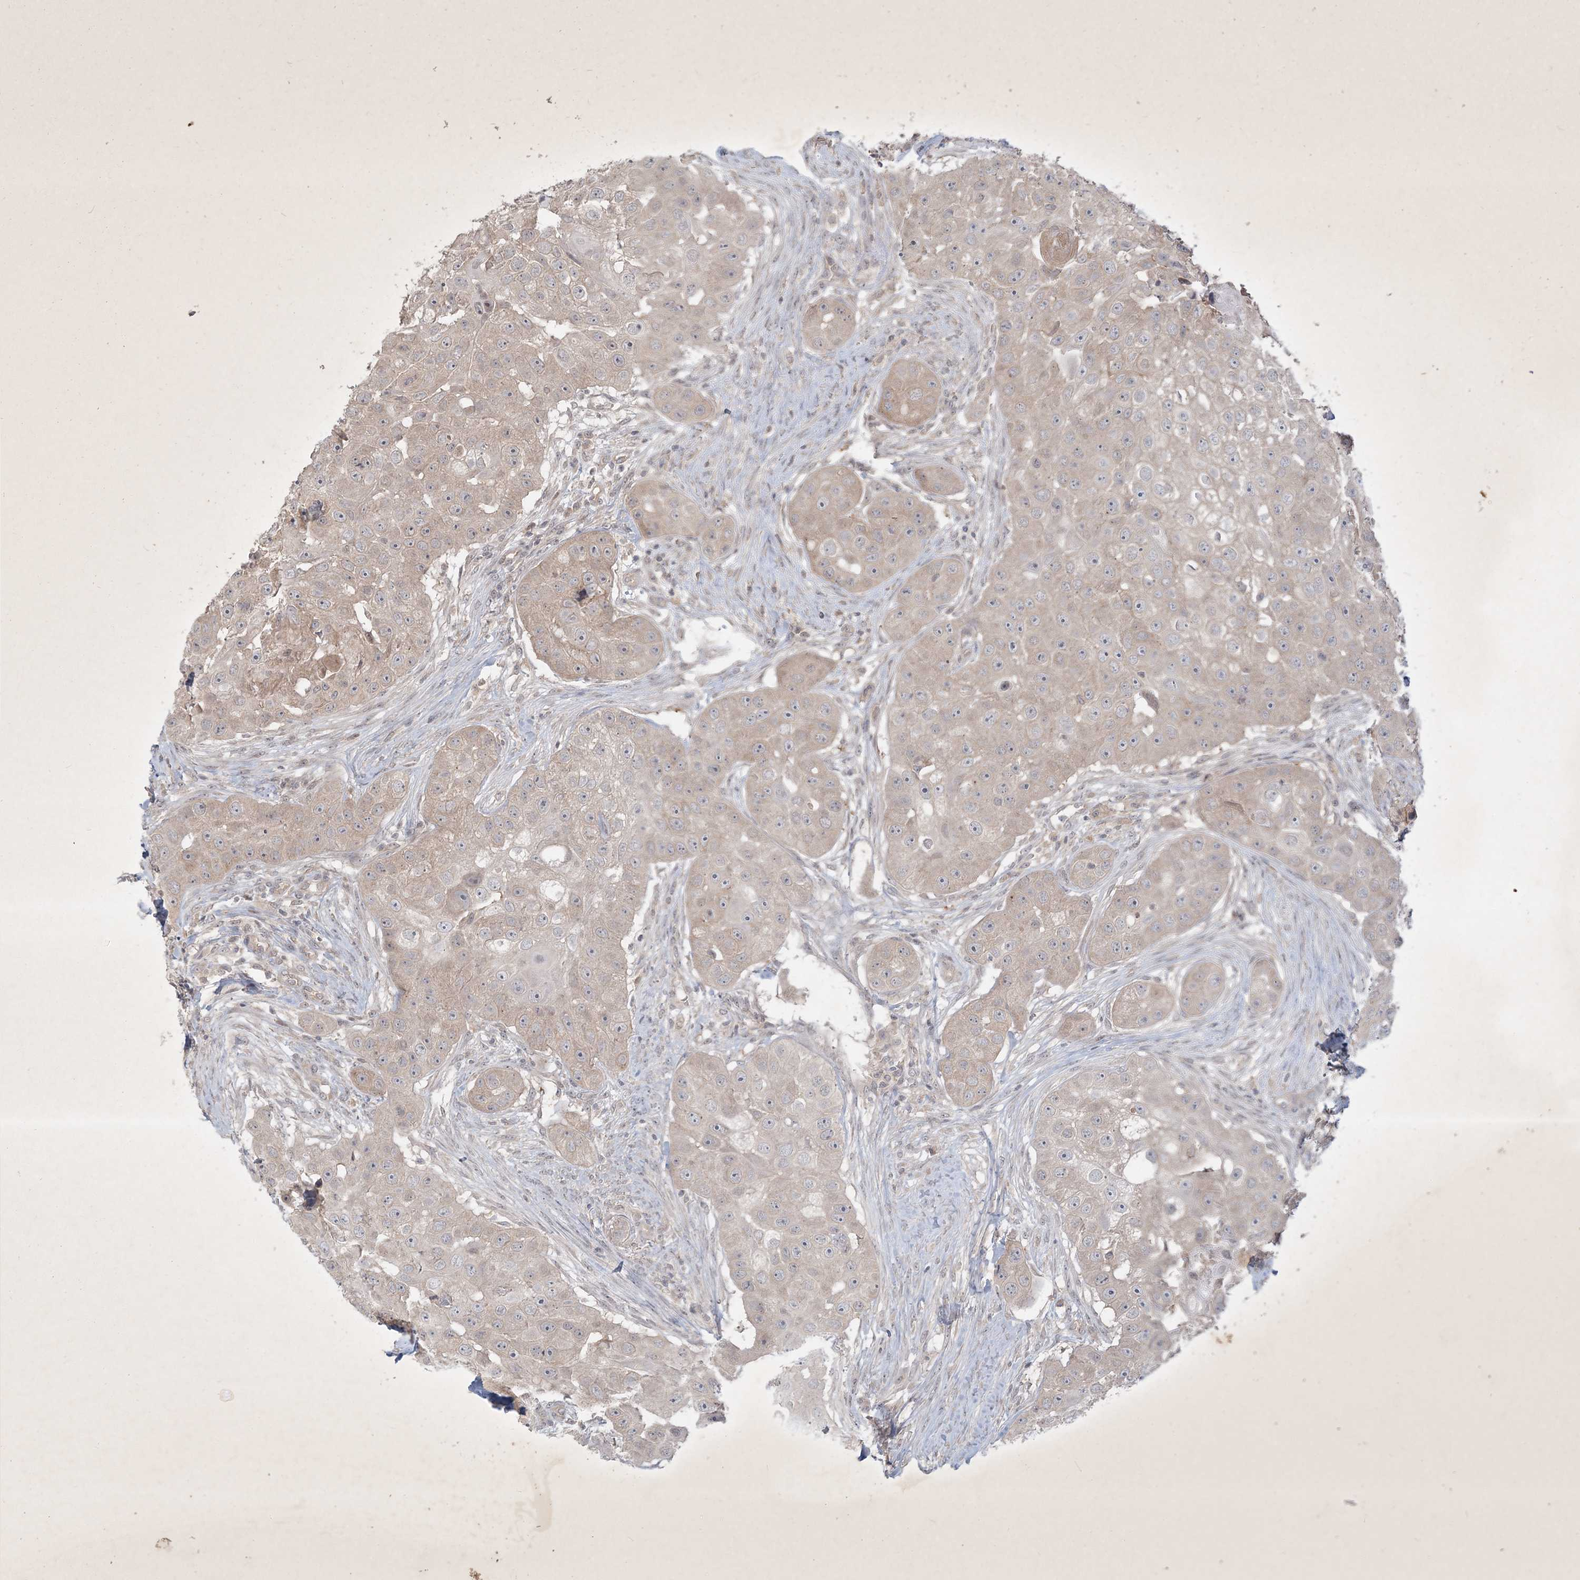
{"staining": {"intensity": "weak", "quantity": "25%-75%", "location": "cytoplasmic/membranous"}, "tissue": "head and neck cancer", "cell_type": "Tumor cells", "image_type": "cancer", "snomed": [{"axis": "morphology", "description": "Normal tissue, NOS"}, {"axis": "morphology", "description": "Squamous cell carcinoma, NOS"}, {"axis": "topography", "description": "Skeletal muscle"}, {"axis": "topography", "description": "Head-Neck"}], "caption": "Head and neck squamous cell carcinoma stained with a brown dye reveals weak cytoplasmic/membranous positive expression in approximately 25%-75% of tumor cells.", "gene": "BOD1", "patient": {"sex": "male", "age": 51}}